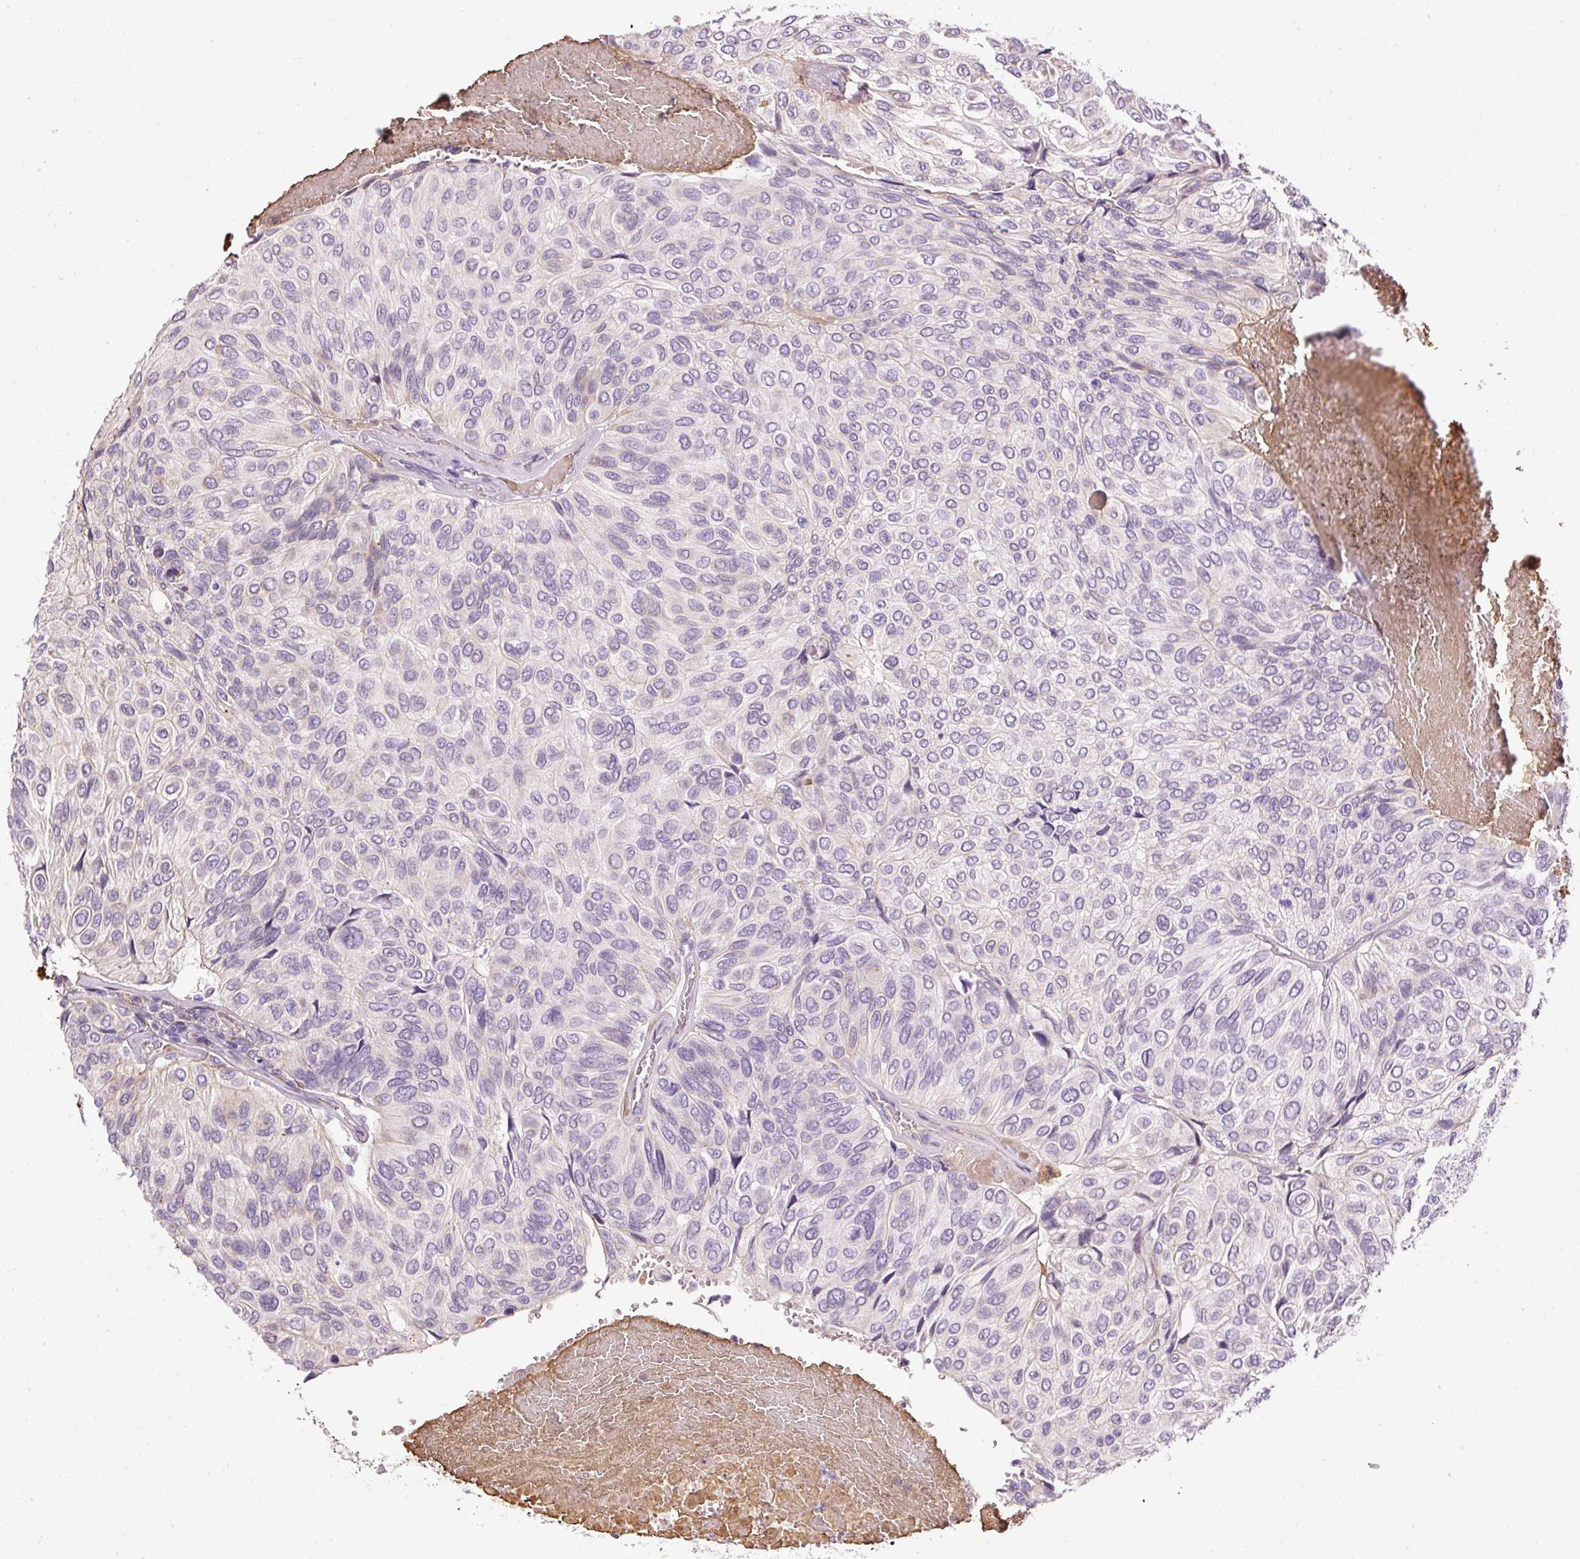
{"staining": {"intensity": "negative", "quantity": "none", "location": "none"}, "tissue": "urothelial cancer", "cell_type": "Tumor cells", "image_type": "cancer", "snomed": [{"axis": "morphology", "description": "Urothelial carcinoma, High grade"}, {"axis": "topography", "description": "Urinary bladder"}], "caption": "This is an immunohistochemistry (IHC) micrograph of human urothelial cancer. There is no expression in tumor cells.", "gene": "KPNA5", "patient": {"sex": "male", "age": 66}}